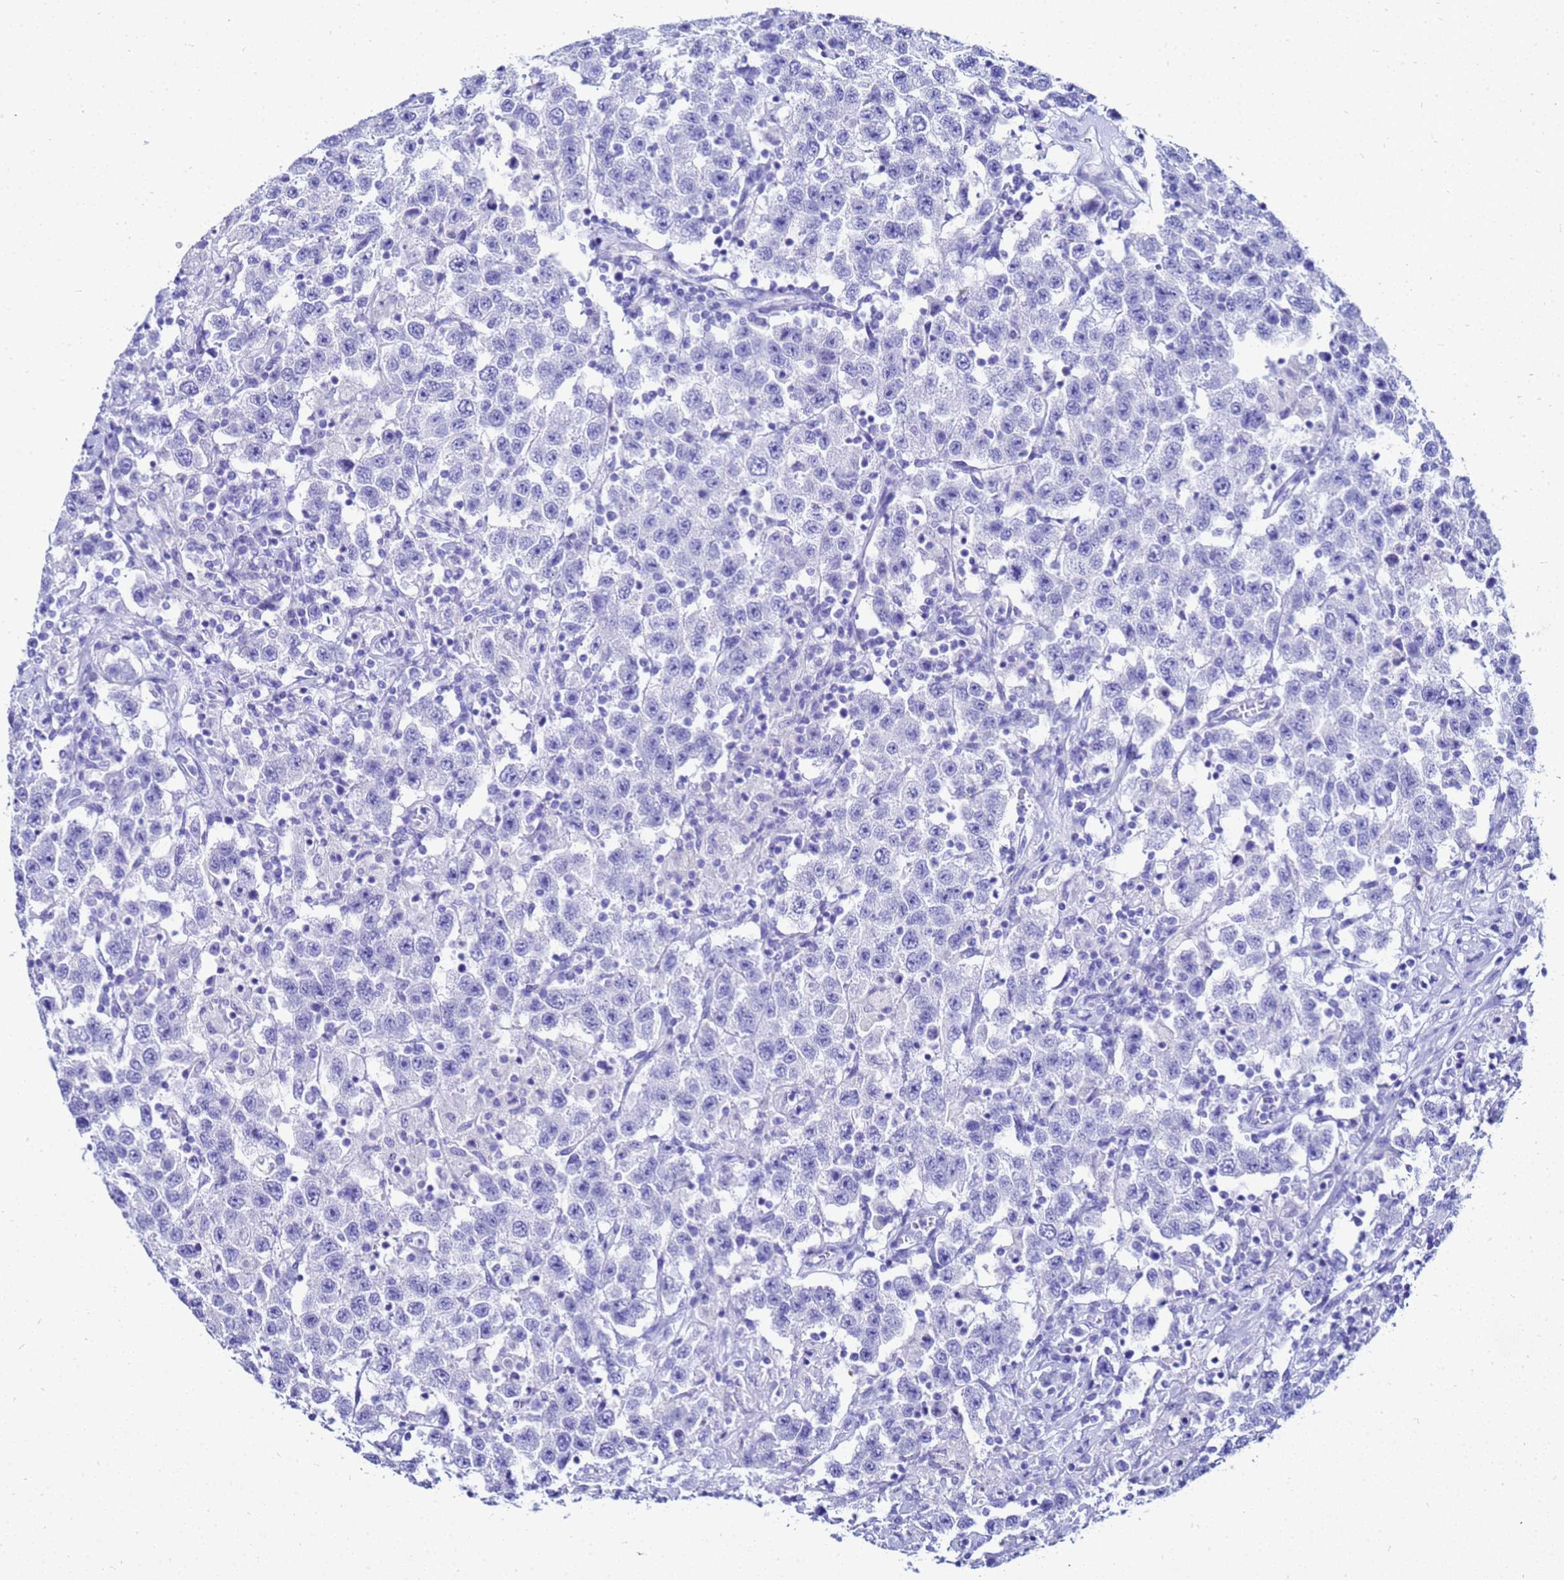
{"staining": {"intensity": "negative", "quantity": "none", "location": "none"}, "tissue": "testis cancer", "cell_type": "Tumor cells", "image_type": "cancer", "snomed": [{"axis": "morphology", "description": "Seminoma, NOS"}, {"axis": "topography", "description": "Testis"}], "caption": "Protein analysis of testis cancer demonstrates no significant expression in tumor cells.", "gene": "CKB", "patient": {"sex": "male", "age": 41}}